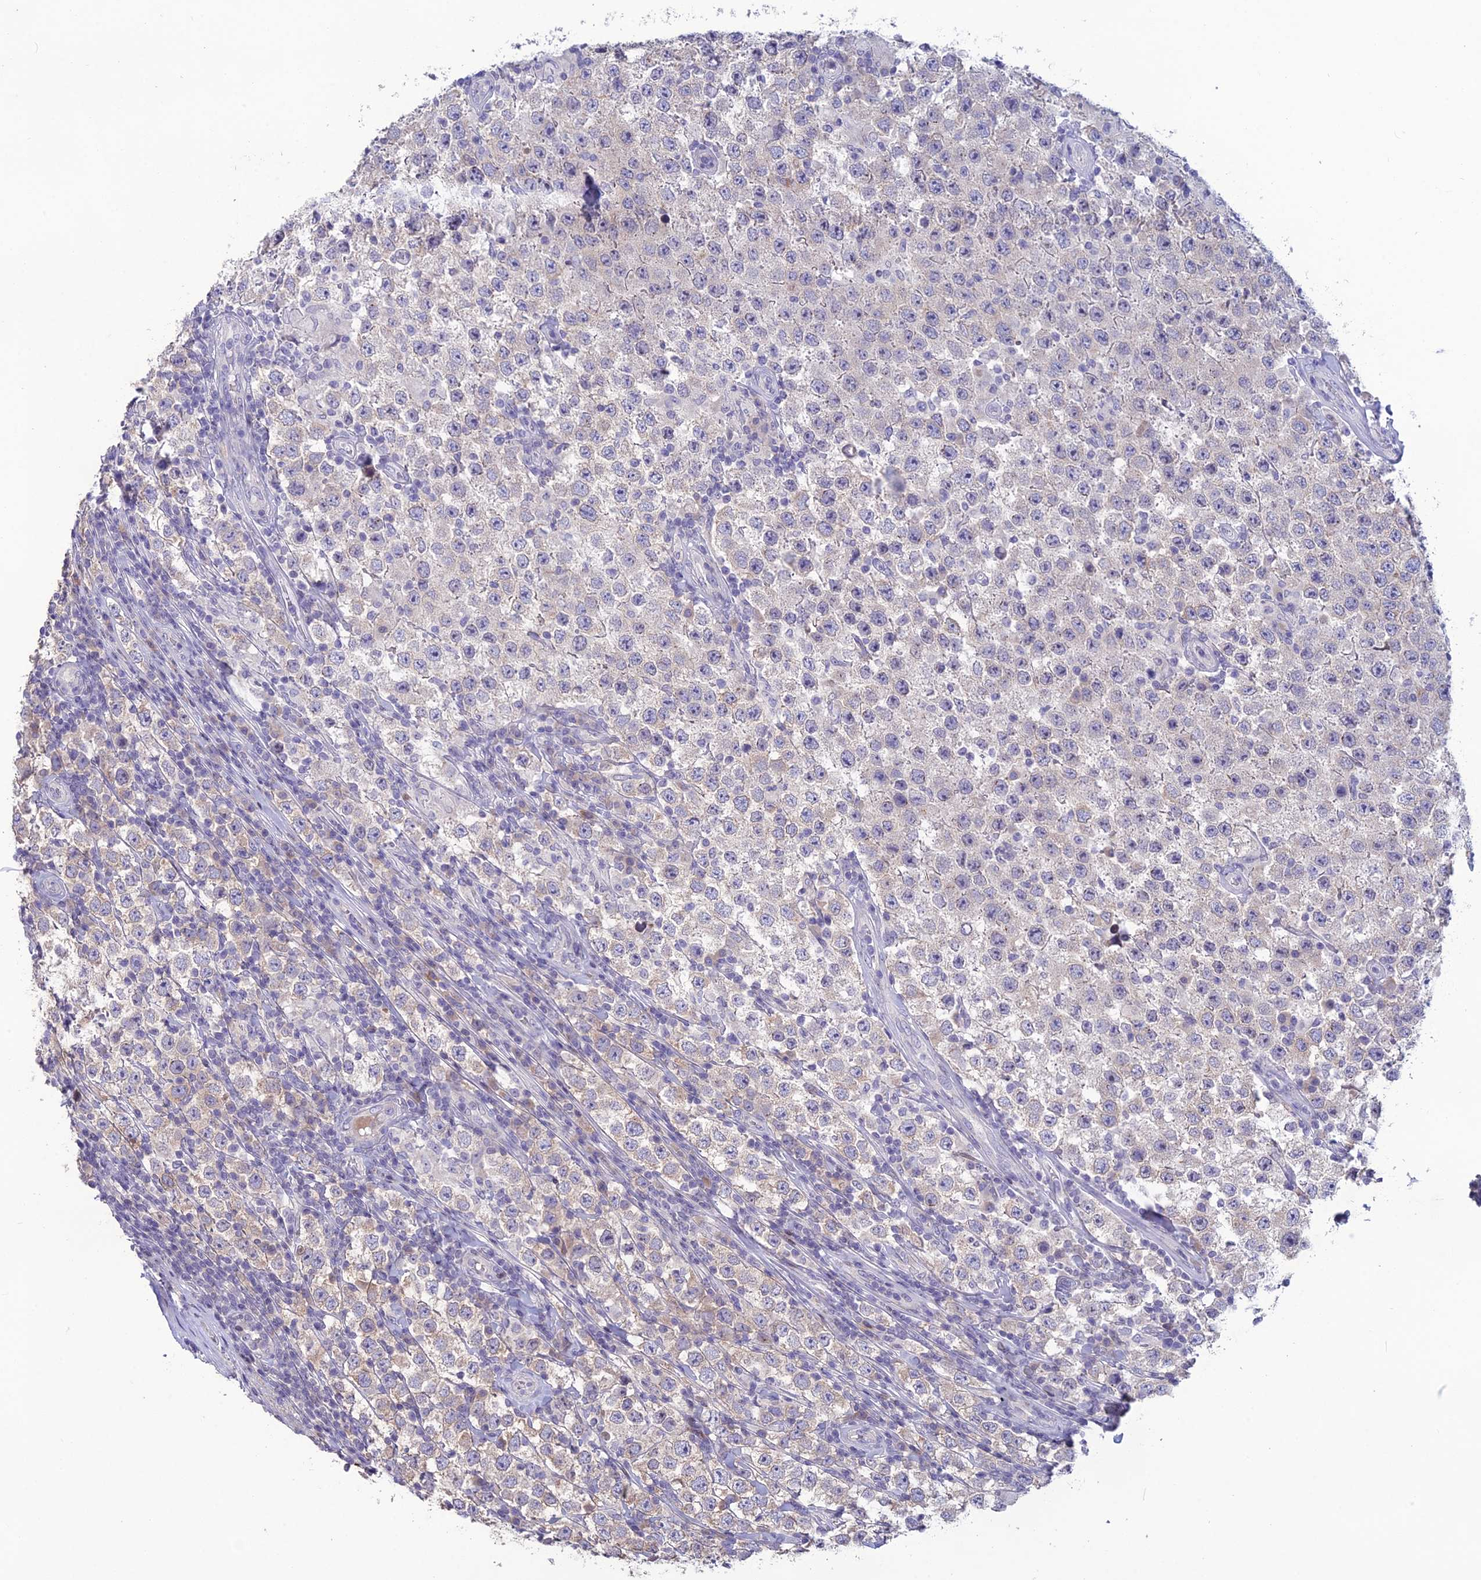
{"staining": {"intensity": "weak", "quantity": "<25%", "location": "cytoplasmic/membranous"}, "tissue": "testis cancer", "cell_type": "Tumor cells", "image_type": "cancer", "snomed": [{"axis": "morphology", "description": "Normal tissue, NOS"}, {"axis": "morphology", "description": "Urothelial carcinoma, High grade"}, {"axis": "morphology", "description": "Seminoma, NOS"}, {"axis": "morphology", "description": "Carcinoma, Embryonal, NOS"}, {"axis": "topography", "description": "Urinary bladder"}, {"axis": "topography", "description": "Testis"}], "caption": "Tumor cells show no significant protein positivity in testis cancer (seminoma). (Stains: DAB IHC with hematoxylin counter stain, Microscopy: brightfield microscopy at high magnification).", "gene": "TMEM134", "patient": {"sex": "male", "age": 41}}